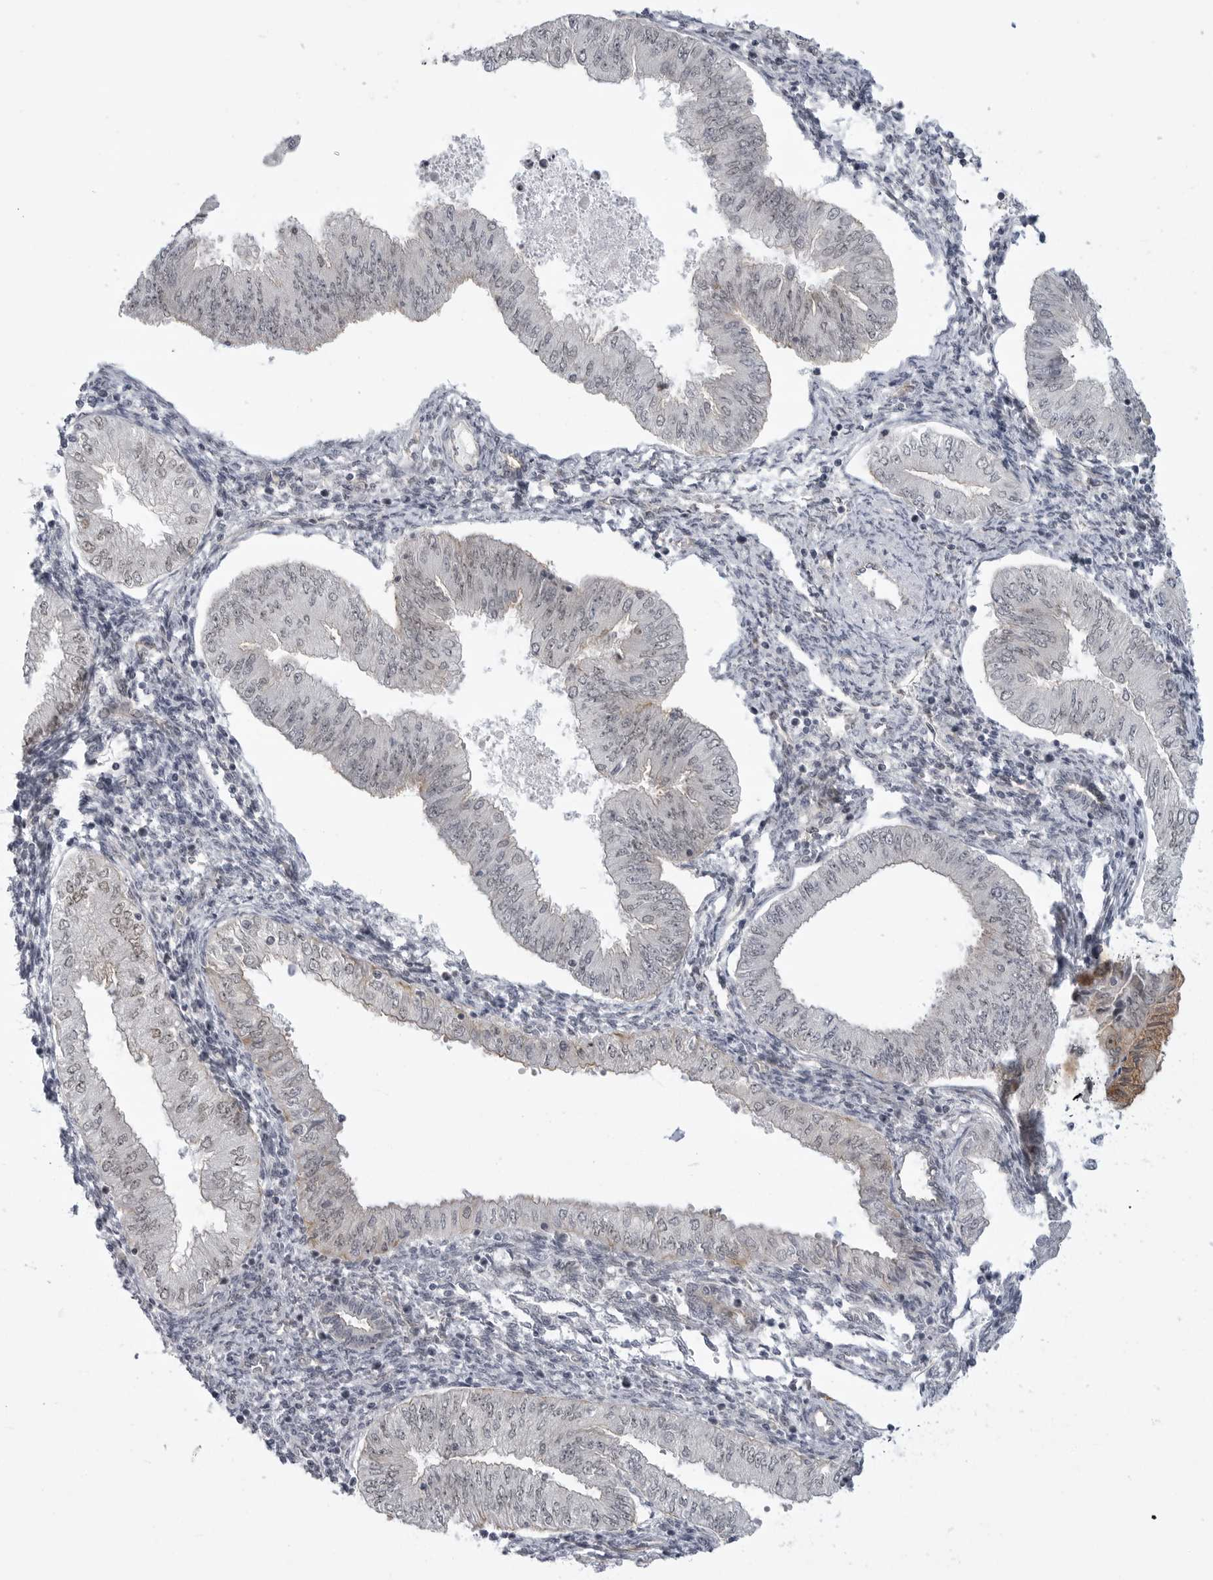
{"staining": {"intensity": "negative", "quantity": "none", "location": "none"}, "tissue": "endometrial cancer", "cell_type": "Tumor cells", "image_type": "cancer", "snomed": [{"axis": "morphology", "description": "Normal tissue, NOS"}, {"axis": "morphology", "description": "Adenocarcinoma, NOS"}, {"axis": "topography", "description": "Endometrium"}], "caption": "Immunohistochemistry (IHC) histopathology image of neoplastic tissue: human adenocarcinoma (endometrial) stained with DAB demonstrates no significant protein expression in tumor cells.", "gene": "CEP295NL", "patient": {"sex": "female", "age": 53}}